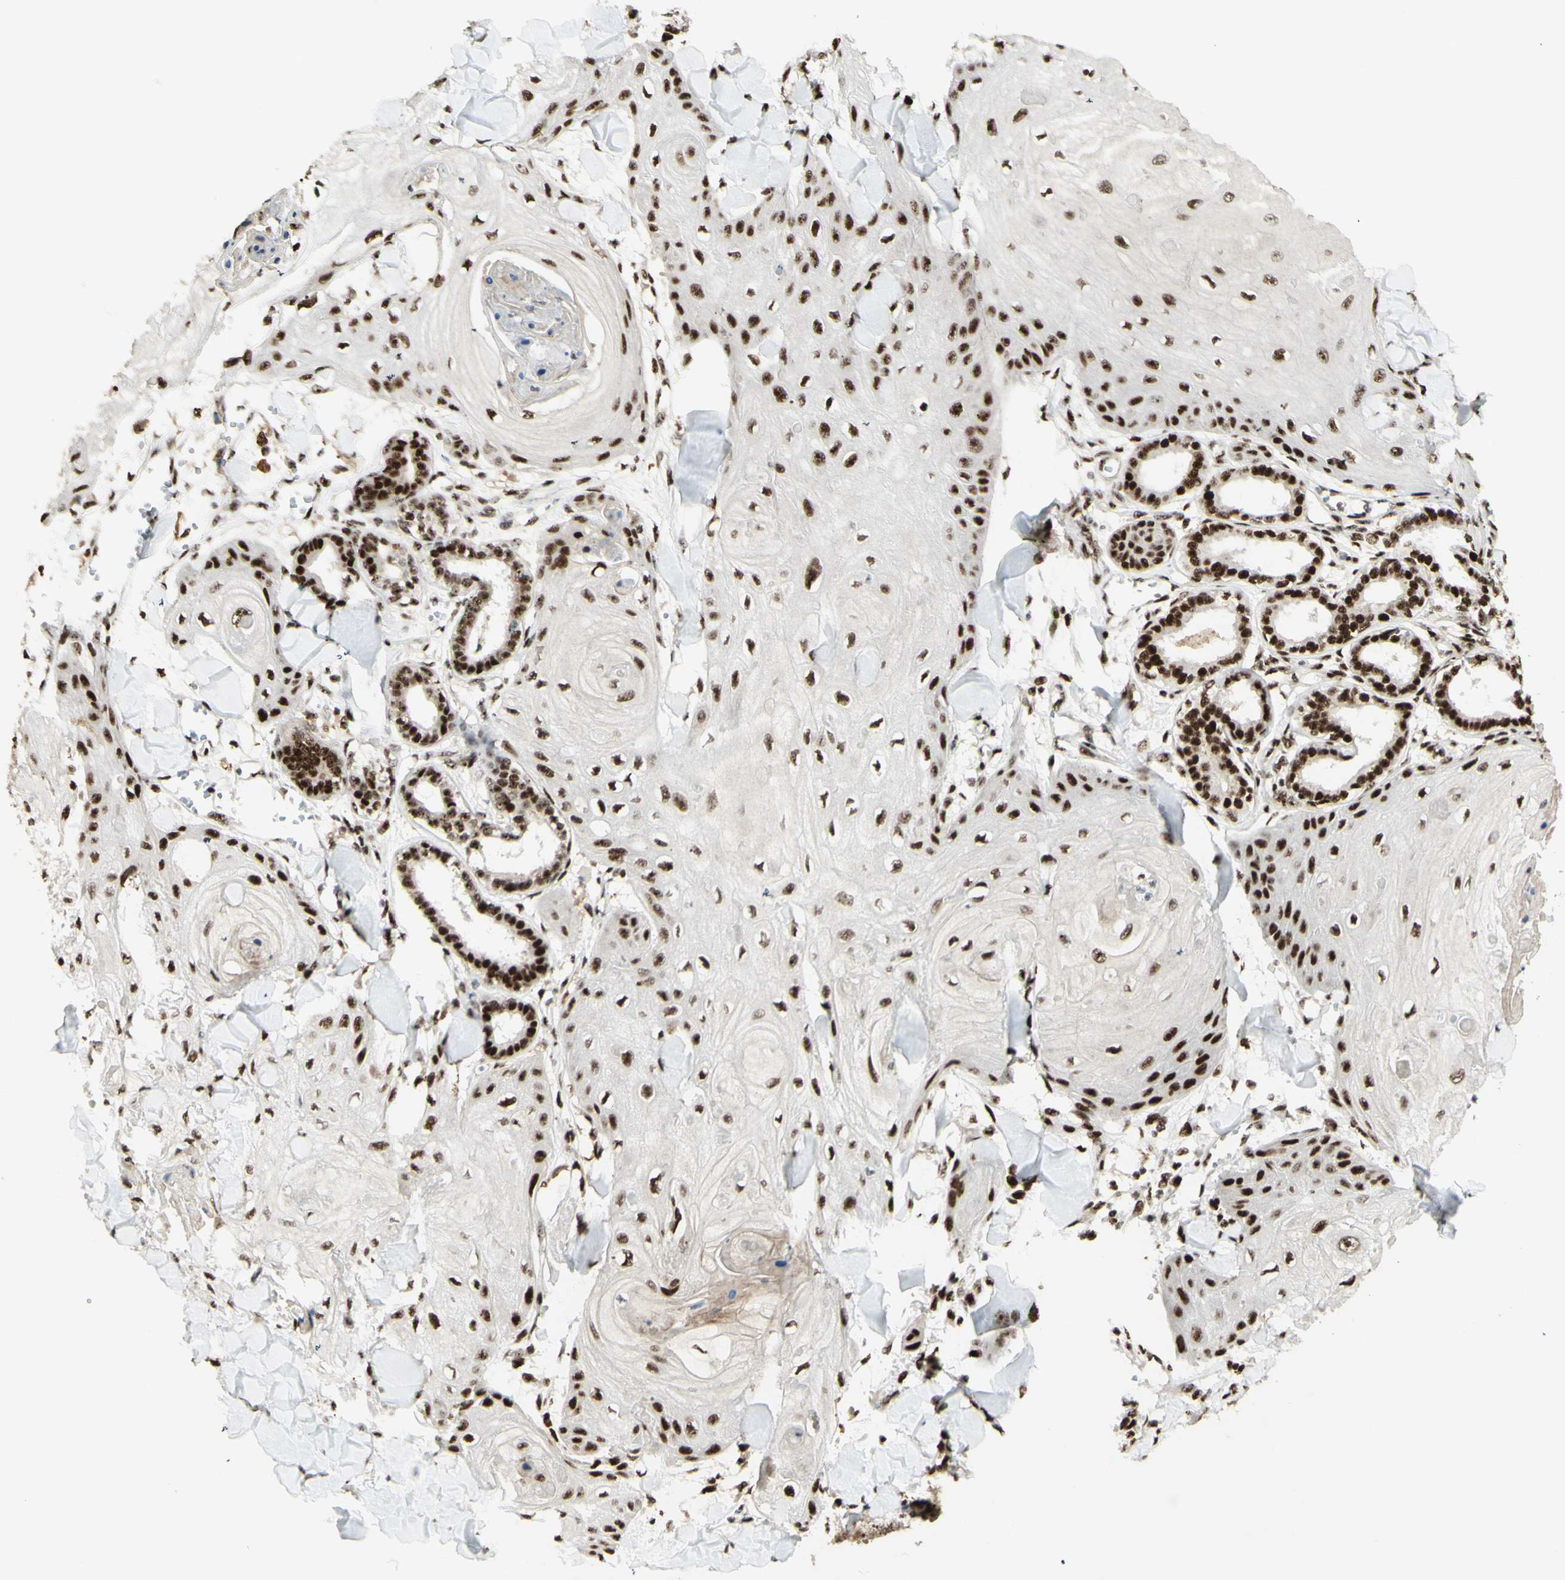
{"staining": {"intensity": "strong", "quantity": ">75%", "location": "nuclear"}, "tissue": "skin cancer", "cell_type": "Tumor cells", "image_type": "cancer", "snomed": [{"axis": "morphology", "description": "Squamous cell carcinoma, NOS"}, {"axis": "topography", "description": "Skin"}], "caption": "This image shows IHC staining of skin cancer (squamous cell carcinoma), with high strong nuclear expression in about >75% of tumor cells.", "gene": "DHX9", "patient": {"sex": "male", "age": 74}}